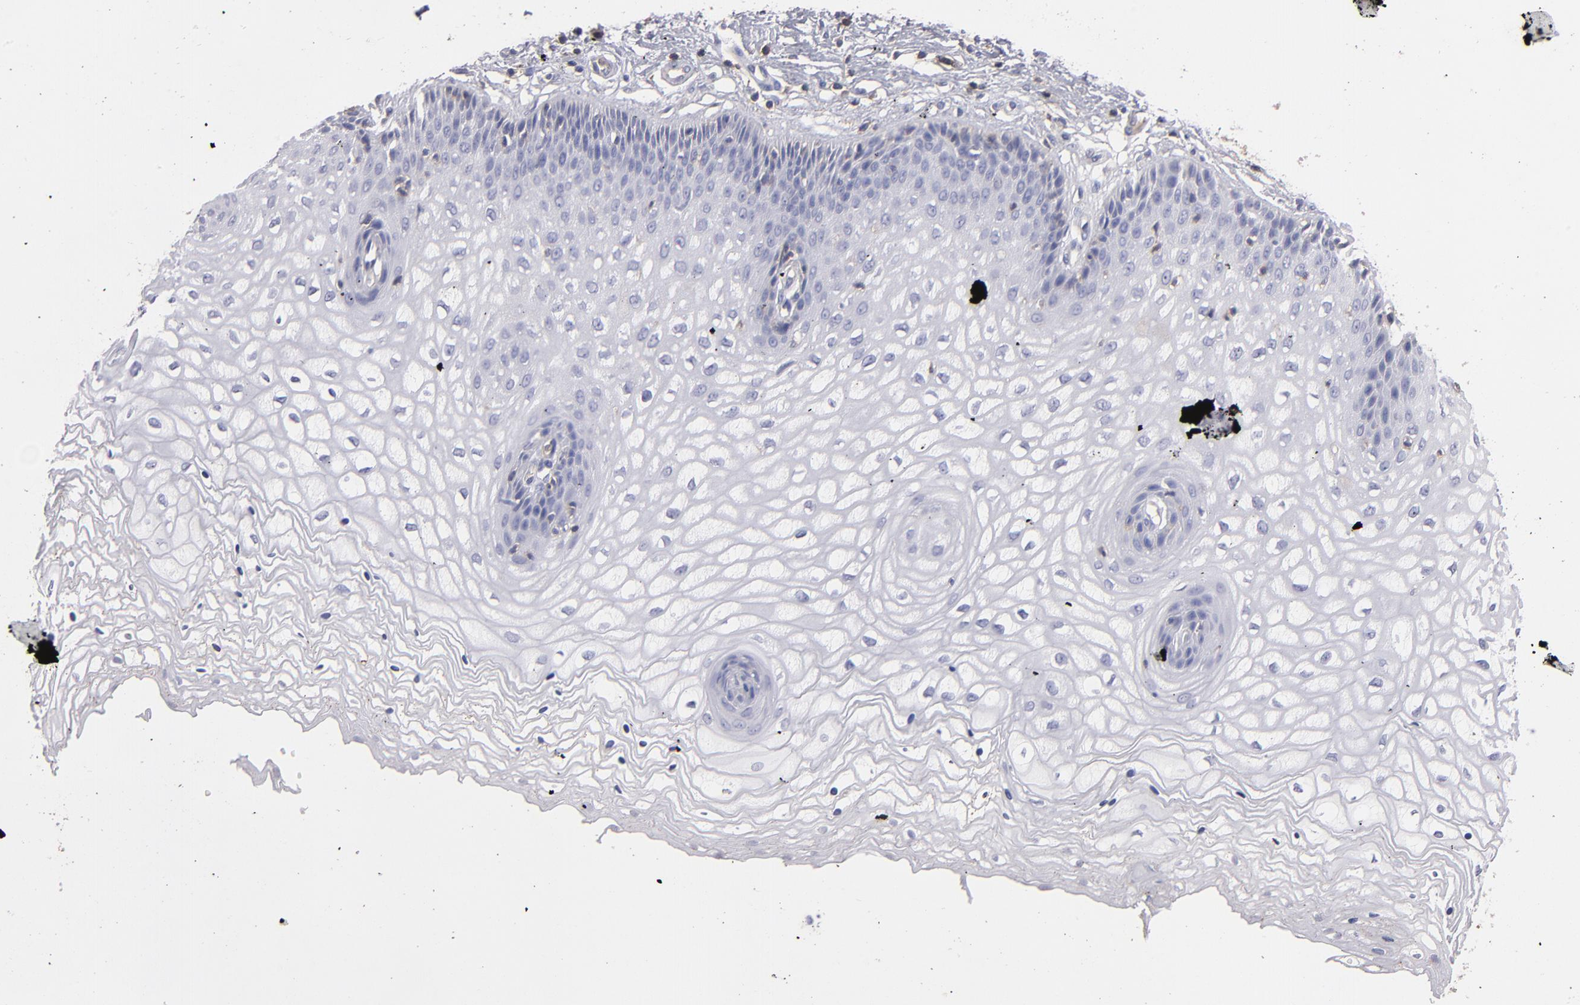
{"staining": {"intensity": "negative", "quantity": "none", "location": "none"}, "tissue": "vagina", "cell_type": "Squamous epithelial cells", "image_type": "normal", "snomed": [{"axis": "morphology", "description": "Normal tissue, NOS"}, {"axis": "topography", "description": "Vagina"}], "caption": "A high-resolution photomicrograph shows IHC staining of unremarkable vagina, which demonstrates no significant positivity in squamous epithelial cells.", "gene": "ABCB1", "patient": {"sex": "female", "age": 34}}